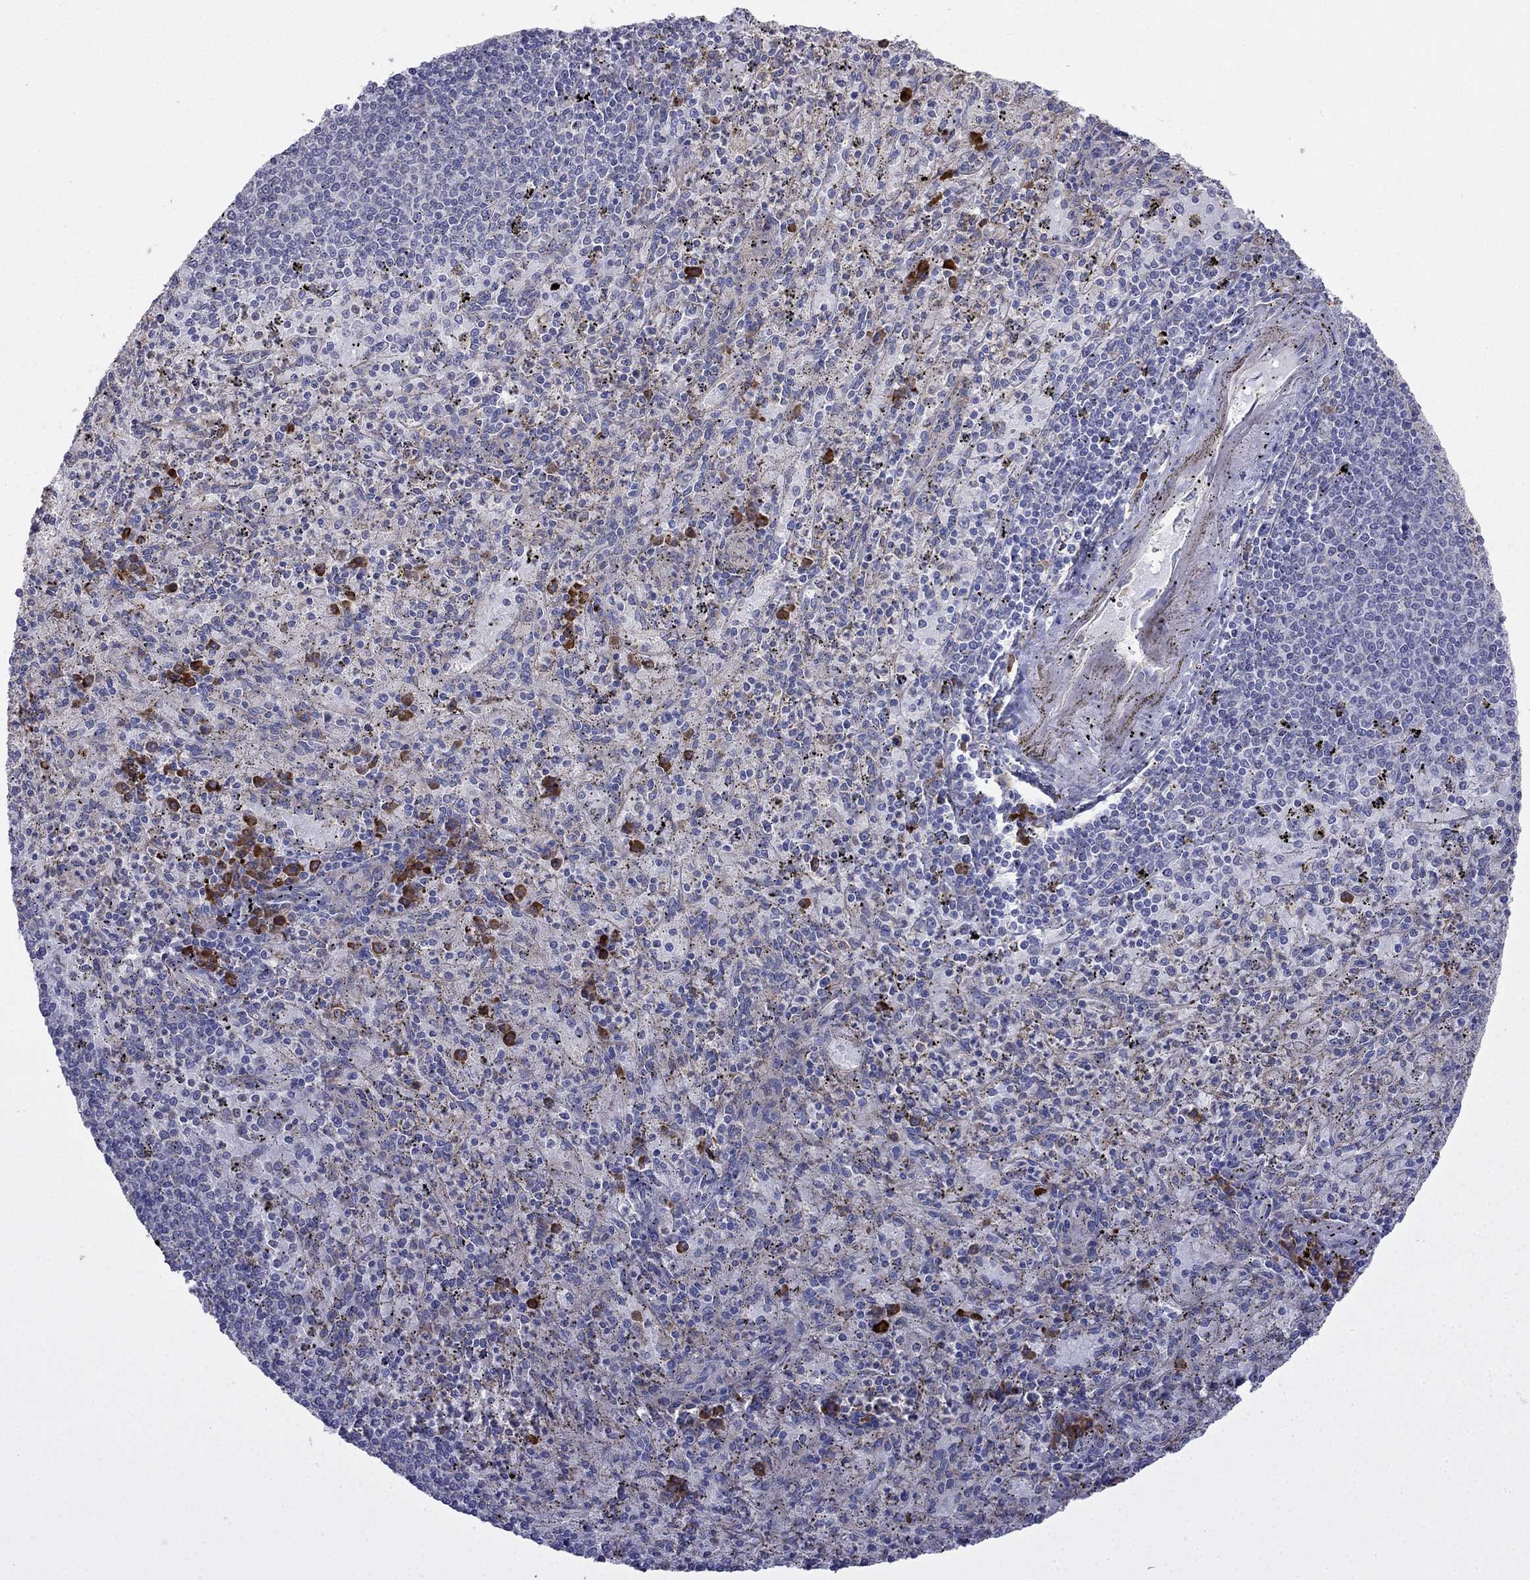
{"staining": {"intensity": "strong", "quantity": "<25%", "location": "cytoplasmic/membranous"}, "tissue": "spleen", "cell_type": "Cells in red pulp", "image_type": "normal", "snomed": [{"axis": "morphology", "description": "Normal tissue, NOS"}, {"axis": "topography", "description": "Spleen"}], "caption": "Spleen stained for a protein (brown) demonstrates strong cytoplasmic/membranous positive expression in approximately <25% of cells in red pulp.", "gene": "LONRF2", "patient": {"sex": "male", "age": 60}}